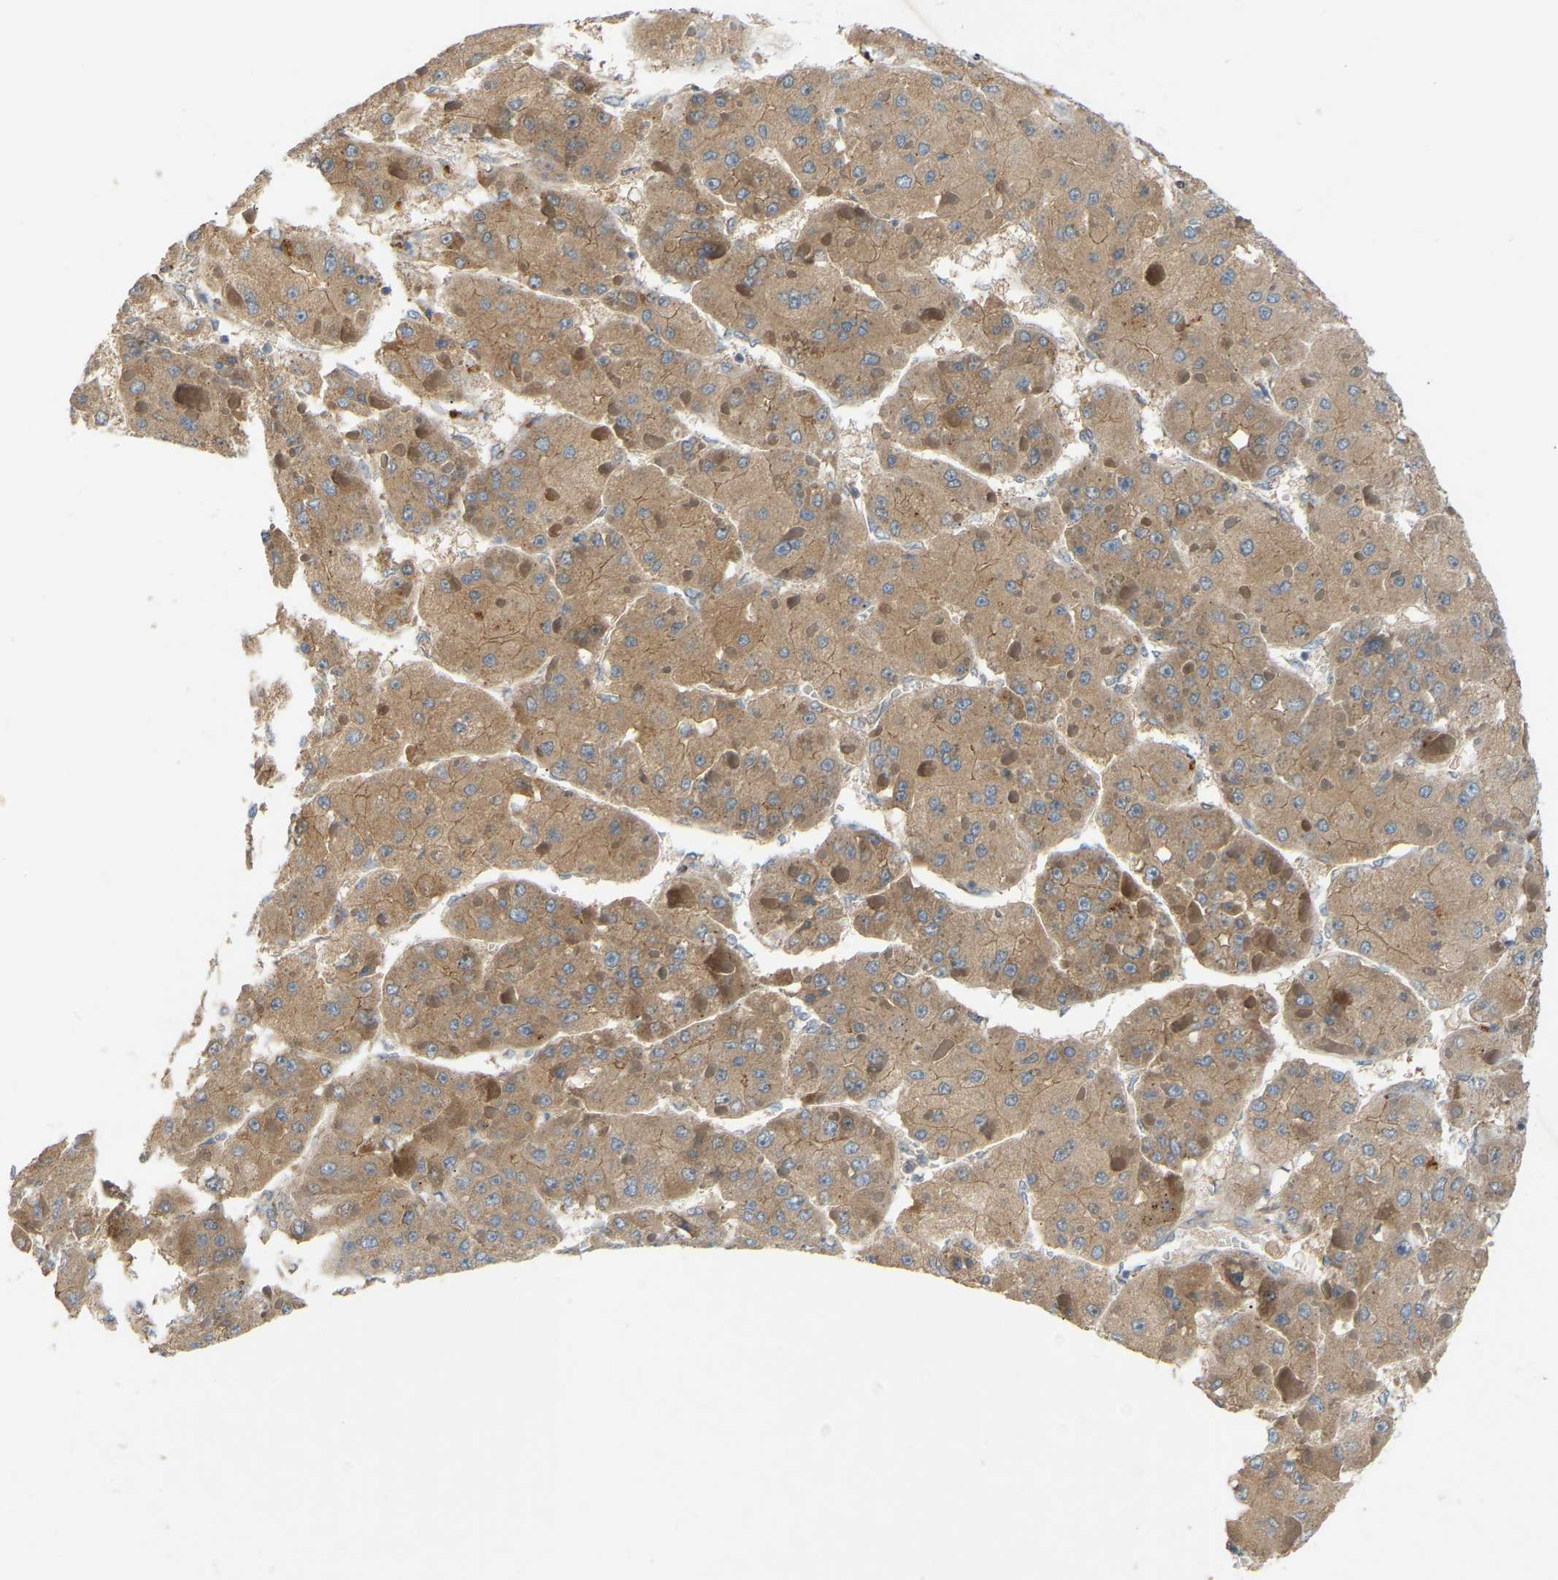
{"staining": {"intensity": "moderate", "quantity": ">75%", "location": "cytoplasmic/membranous"}, "tissue": "liver cancer", "cell_type": "Tumor cells", "image_type": "cancer", "snomed": [{"axis": "morphology", "description": "Carcinoma, Hepatocellular, NOS"}, {"axis": "topography", "description": "Liver"}], "caption": "A brown stain shows moderate cytoplasmic/membranous staining of a protein in human liver cancer tumor cells. The protein of interest is stained brown, and the nuclei are stained in blue (DAB (3,3'-diaminobenzidine) IHC with brightfield microscopy, high magnification).", "gene": "PTCD1", "patient": {"sex": "female", "age": 73}}